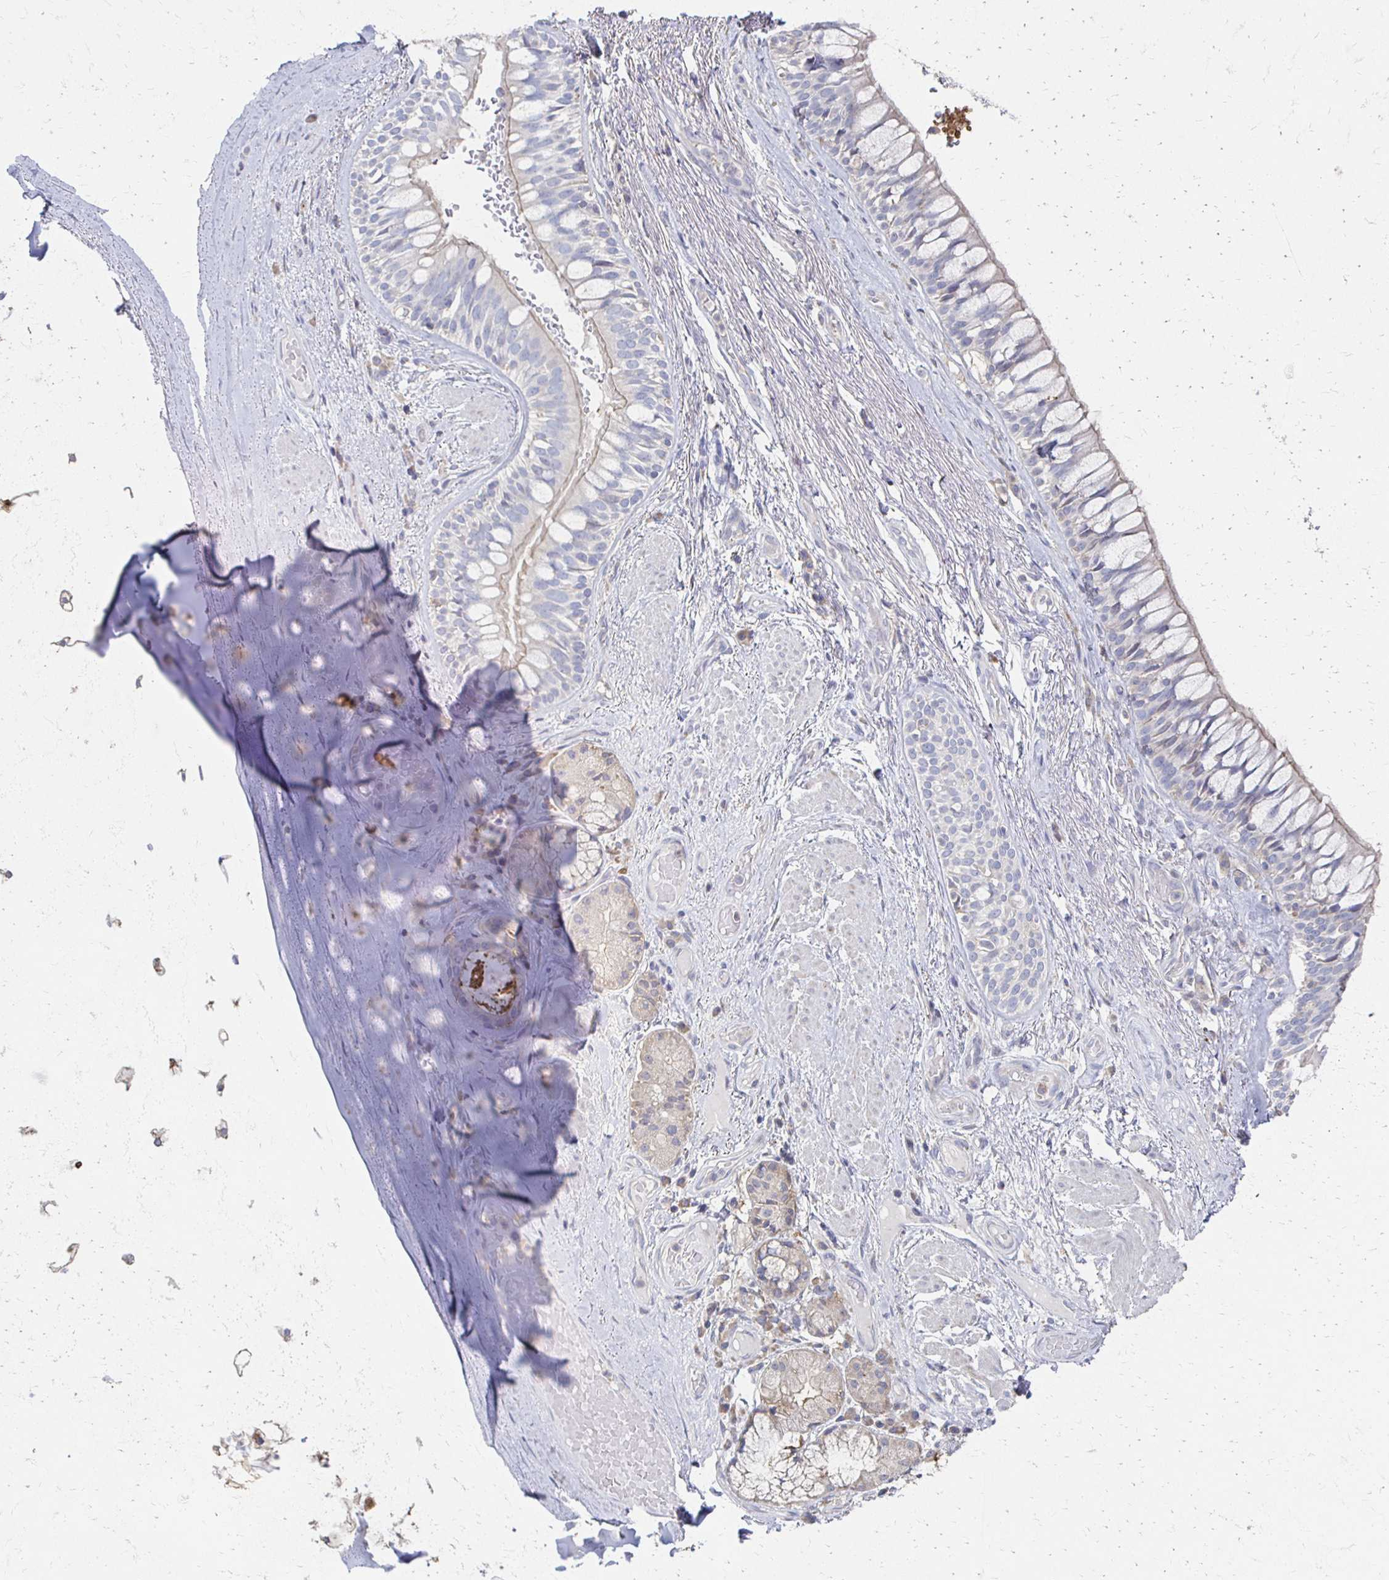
{"staining": {"intensity": "negative", "quantity": "none", "location": "none"}, "tissue": "adipose tissue", "cell_type": "Adipocytes", "image_type": "normal", "snomed": [{"axis": "morphology", "description": "Normal tissue, NOS"}, {"axis": "topography", "description": "Cartilage tissue"}, {"axis": "topography", "description": "Bronchus"}], "caption": "Immunohistochemistry histopathology image of benign human adipose tissue stained for a protein (brown), which displays no expression in adipocytes.", "gene": "CX3CR1", "patient": {"sex": "male", "age": 64}}